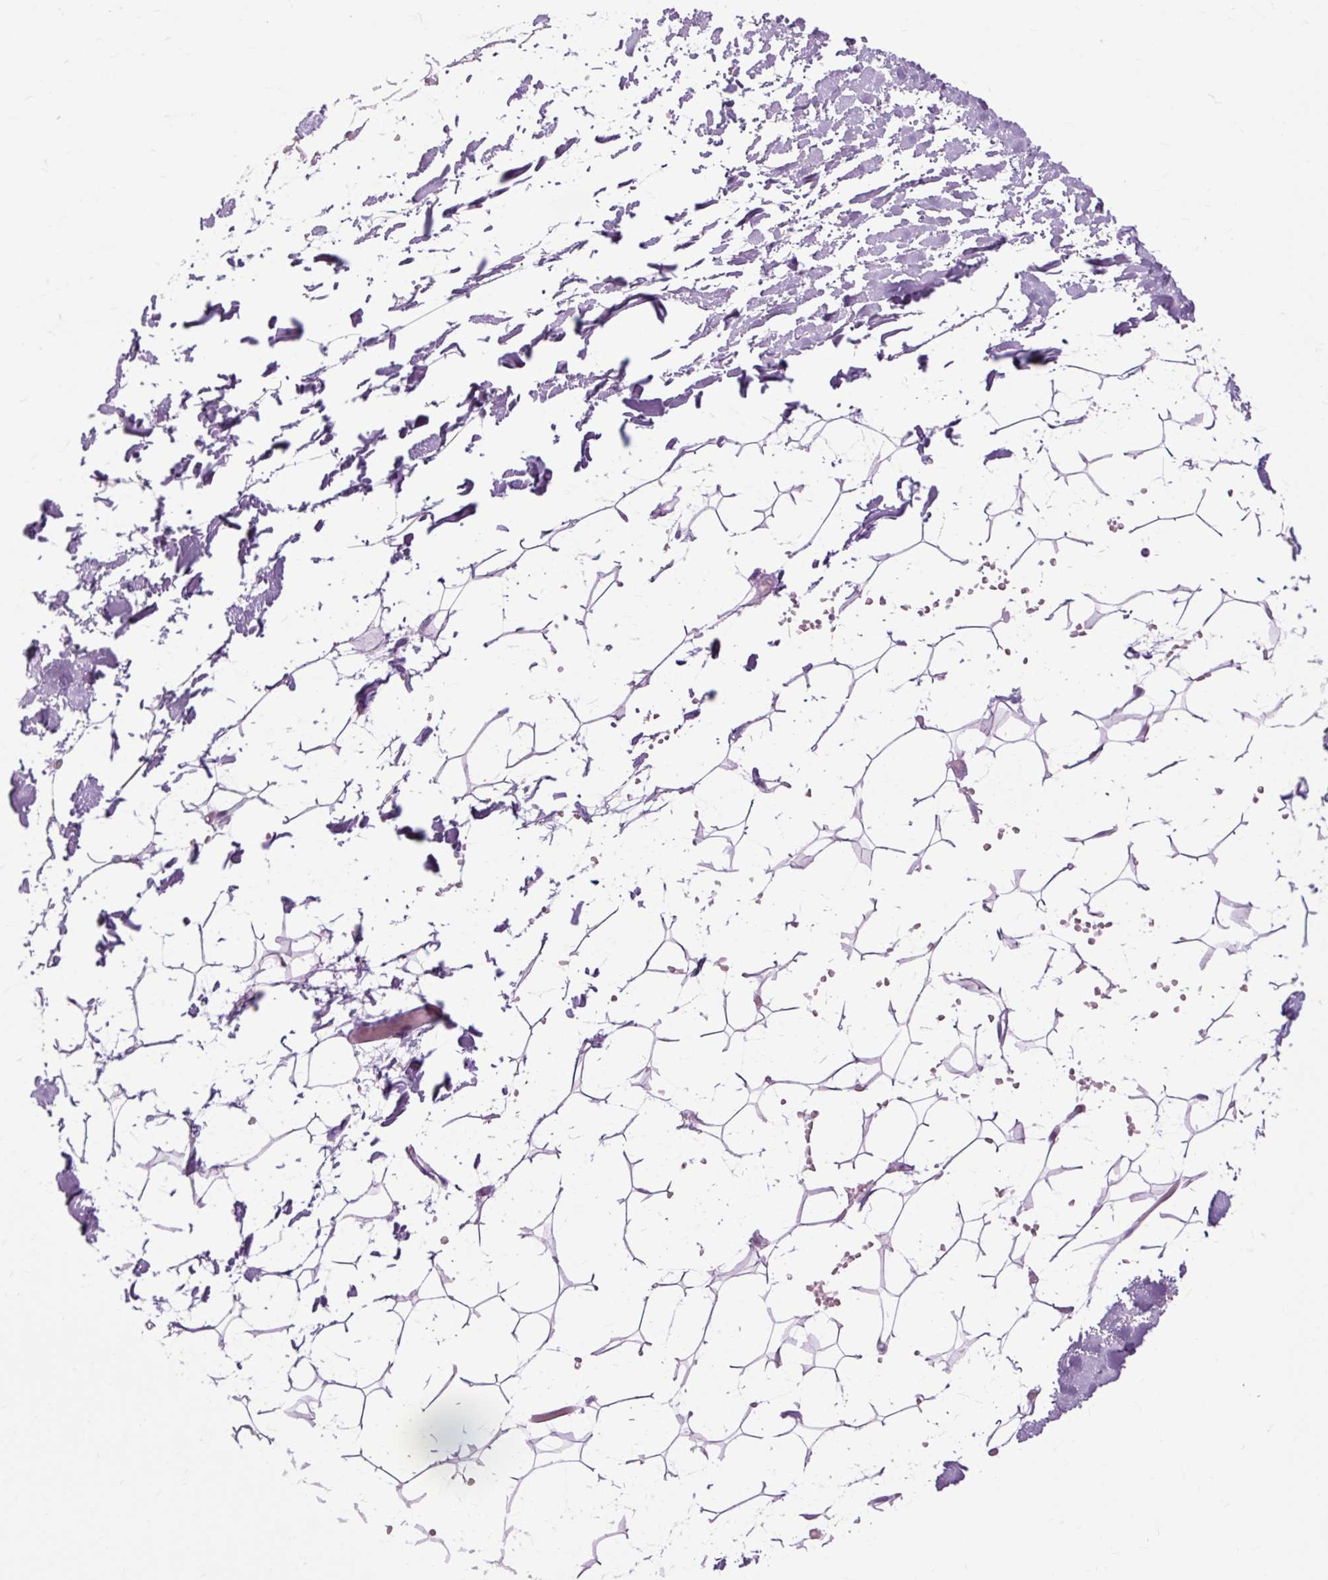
{"staining": {"intensity": "negative", "quantity": "none", "location": "none"}, "tissue": "adipose tissue", "cell_type": "Adipocytes", "image_type": "normal", "snomed": [{"axis": "morphology", "description": "Normal tissue, NOS"}, {"axis": "topography", "description": "Skin"}, {"axis": "topography", "description": "Peripheral nerve tissue"}], "caption": "The photomicrograph demonstrates no significant staining in adipocytes of adipose tissue. (Brightfield microscopy of DAB IHC at high magnification).", "gene": "OOEP", "patient": {"sex": "female", "age": 56}}